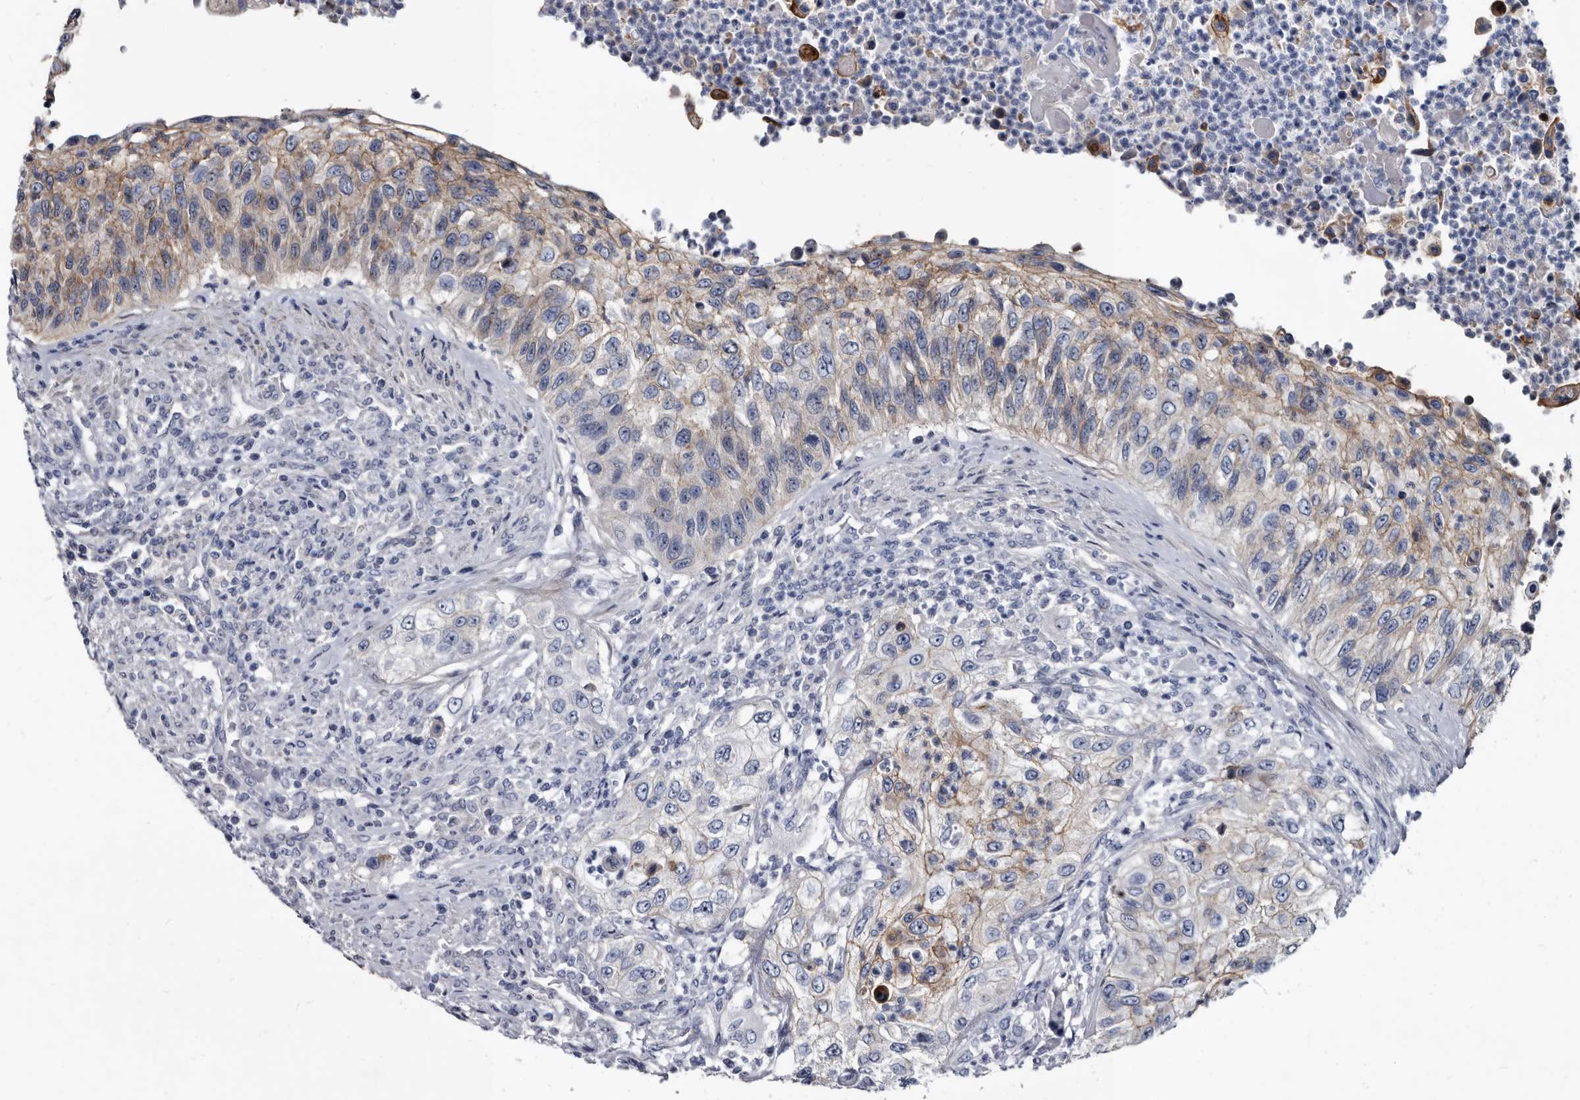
{"staining": {"intensity": "moderate", "quantity": "25%-75%", "location": "cytoplasmic/membranous"}, "tissue": "urothelial cancer", "cell_type": "Tumor cells", "image_type": "cancer", "snomed": [{"axis": "morphology", "description": "Urothelial carcinoma, High grade"}, {"axis": "topography", "description": "Urinary bladder"}], "caption": "Brown immunohistochemical staining in high-grade urothelial carcinoma demonstrates moderate cytoplasmic/membranous expression in about 25%-75% of tumor cells.", "gene": "PRSS8", "patient": {"sex": "female", "age": 60}}